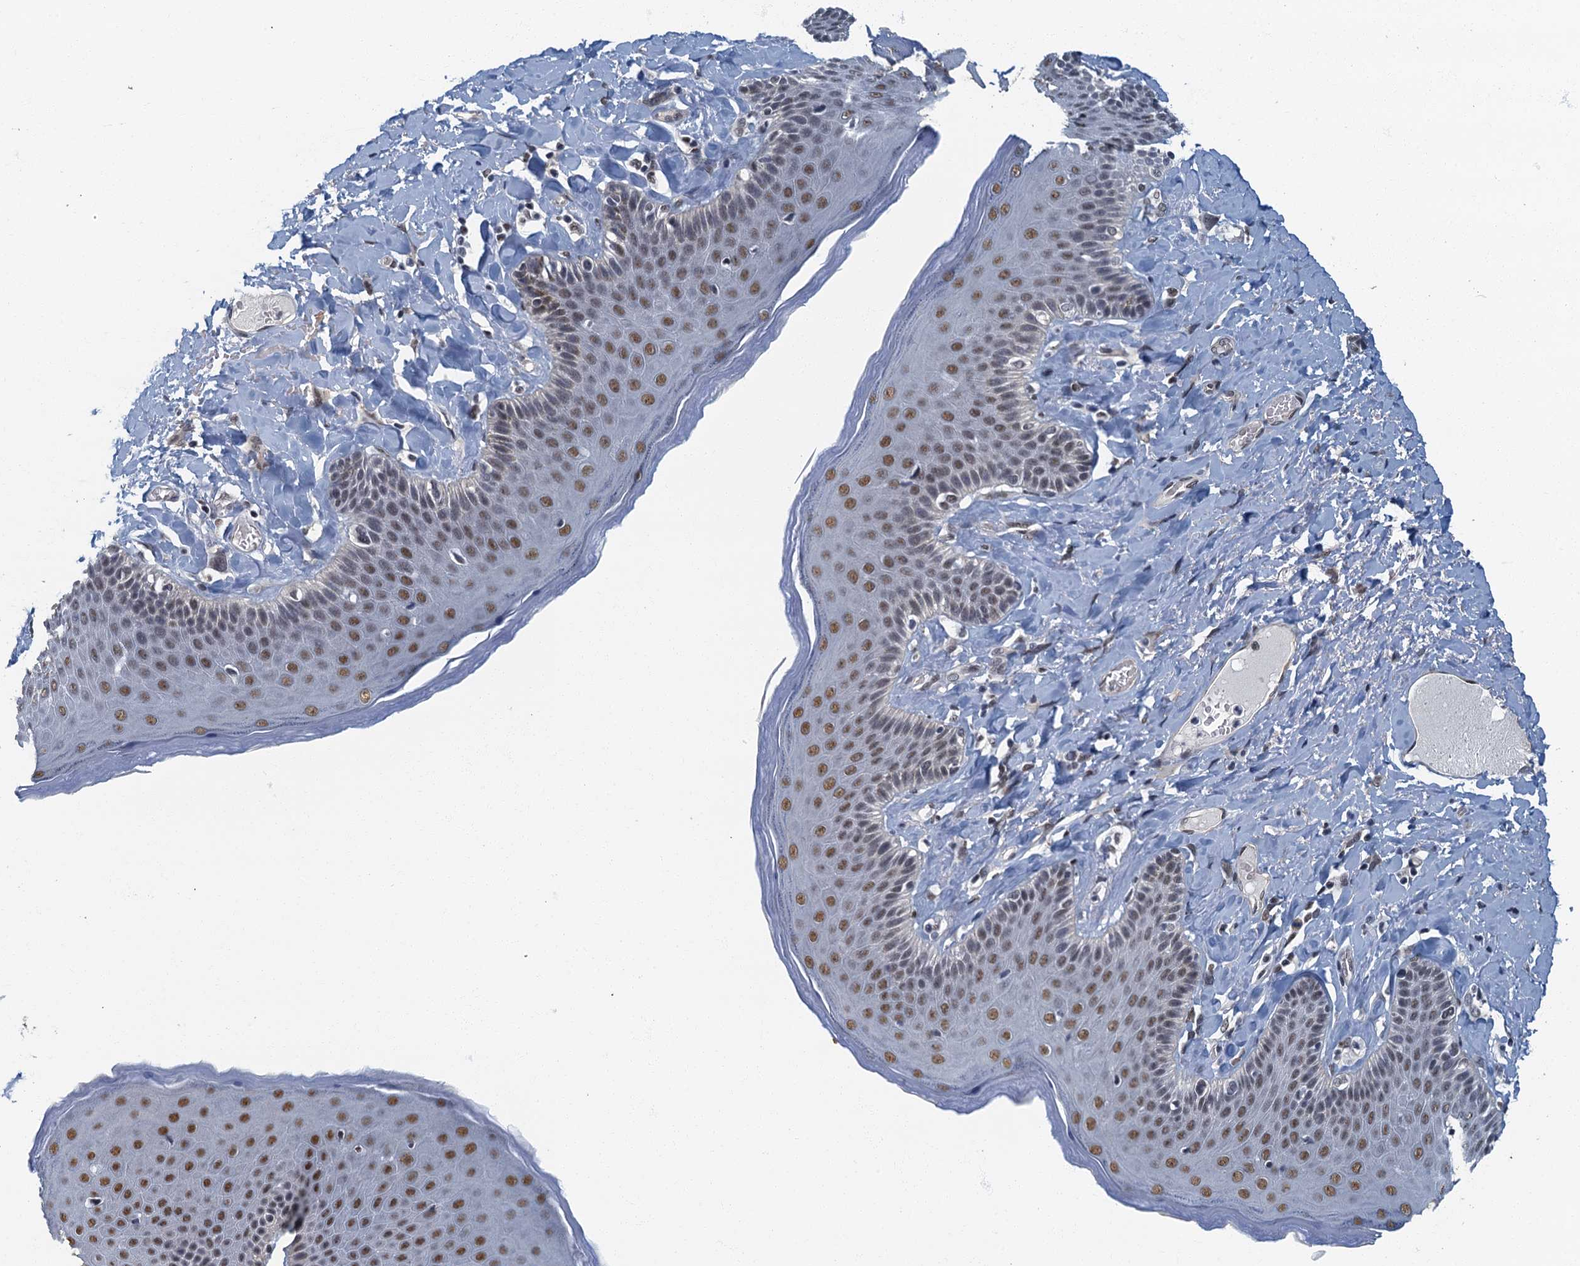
{"staining": {"intensity": "moderate", "quantity": "25%-75%", "location": "nuclear"}, "tissue": "skin", "cell_type": "Epidermal cells", "image_type": "normal", "snomed": [{"axis": "morphology", "description": "Normal tissue, NOS"}, {"axis": "topography", "description": "Anal"}], "caption": "The immunohistochemical stain shows moderate nuclear expression in epidermal cells of benign skin. The staining was performed using DAB to visualize the protein expression in brown, while the nuclei were stained in blue with hematoxylin (Magnification: 20x).", "gene": "GADL1", "patient": {"sex": "male", "age": 69}}